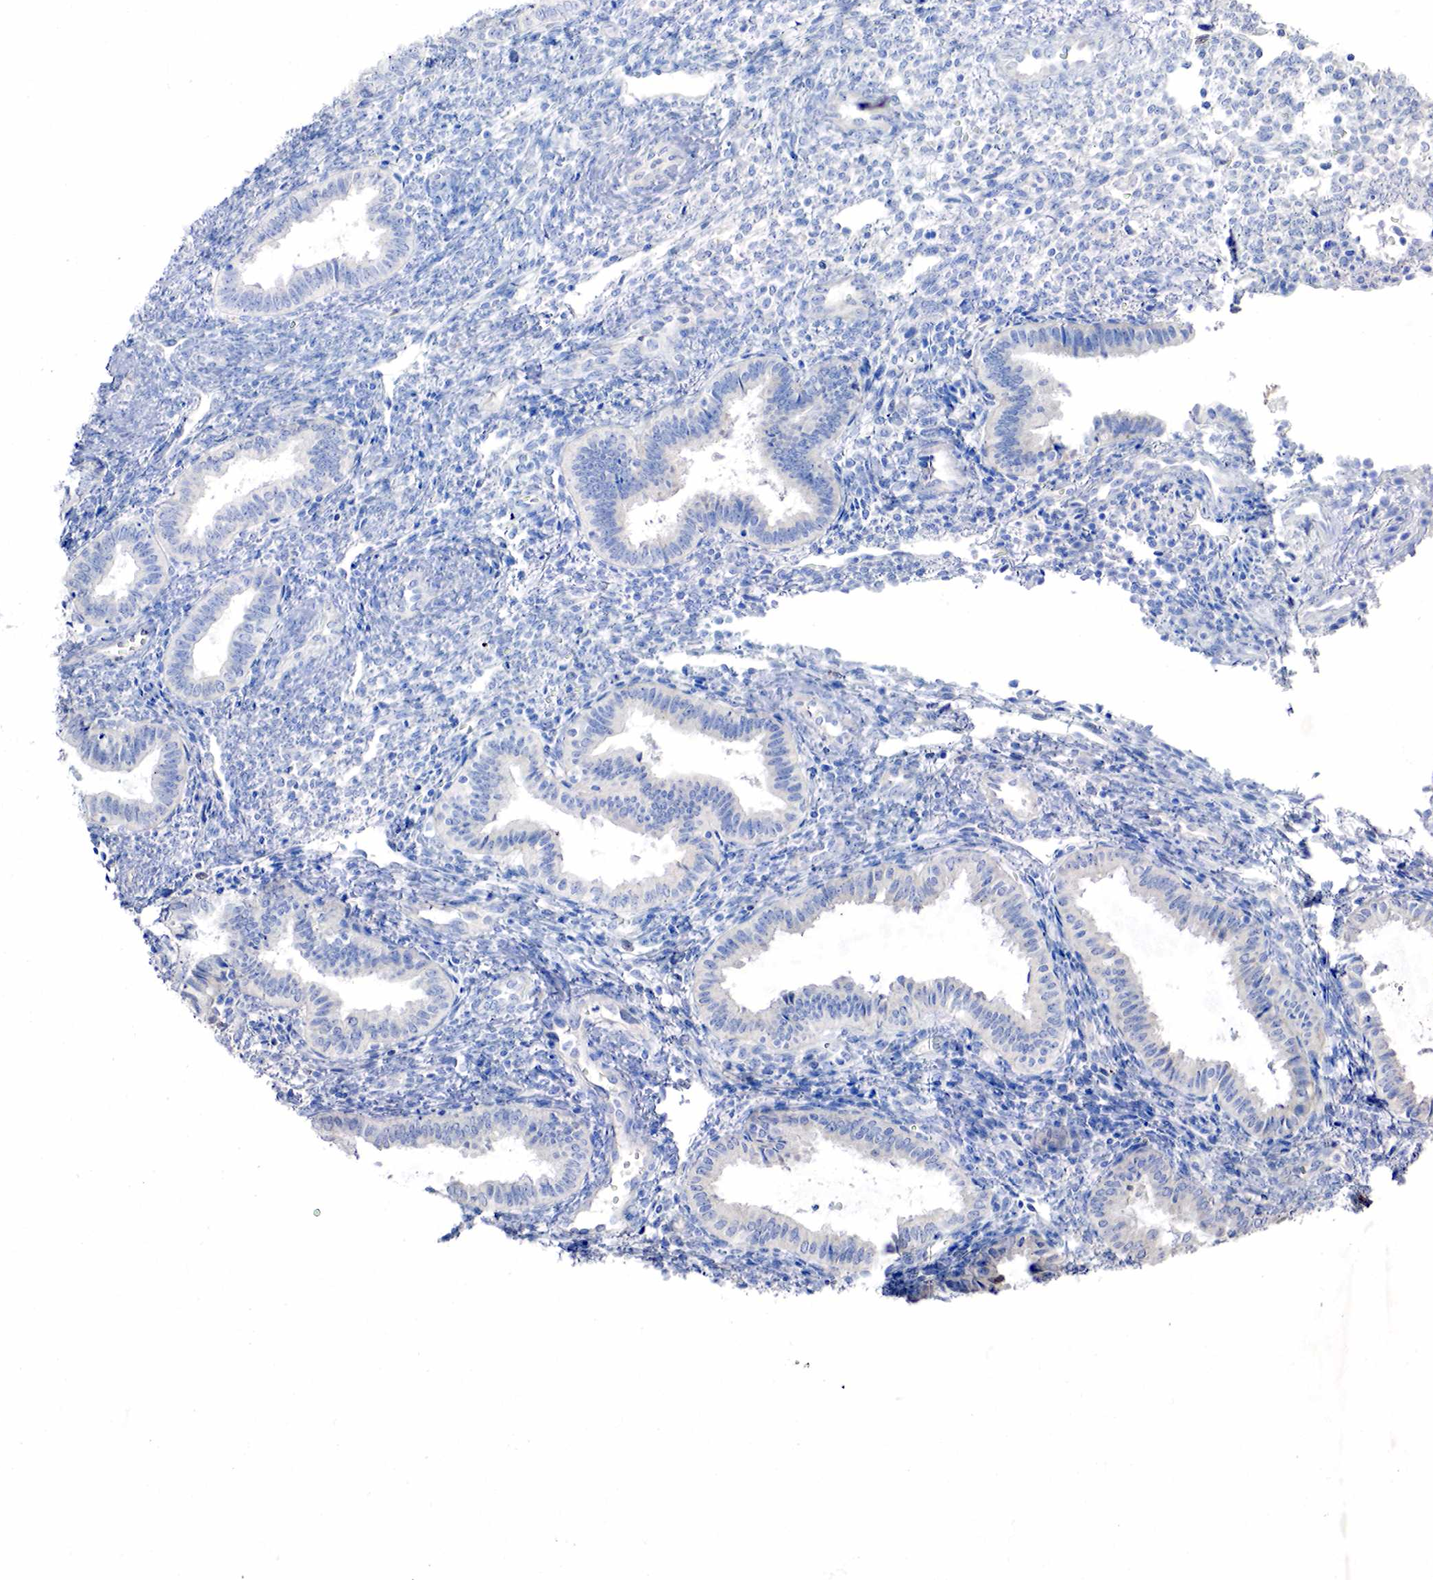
{"staining": {"intensity": "negative", "quantity": "none", "location": "none"}, "tissue": "endometrium", "cell_type": "Cells in endometrial stroma", "image_type": "normal", "snomed": [{"axis": "morphology", "description": "Normal tissue, NOS"}, {"axis": "topography", "description": "Endometrium"}], "caption": "This is an immunohistochemistry (IHC) micrograph of normal human endometrium. There is no positivity in cells in endometrial stroma.", "gene": "SYP", "patient": {"sex": "female", "age": 36}}